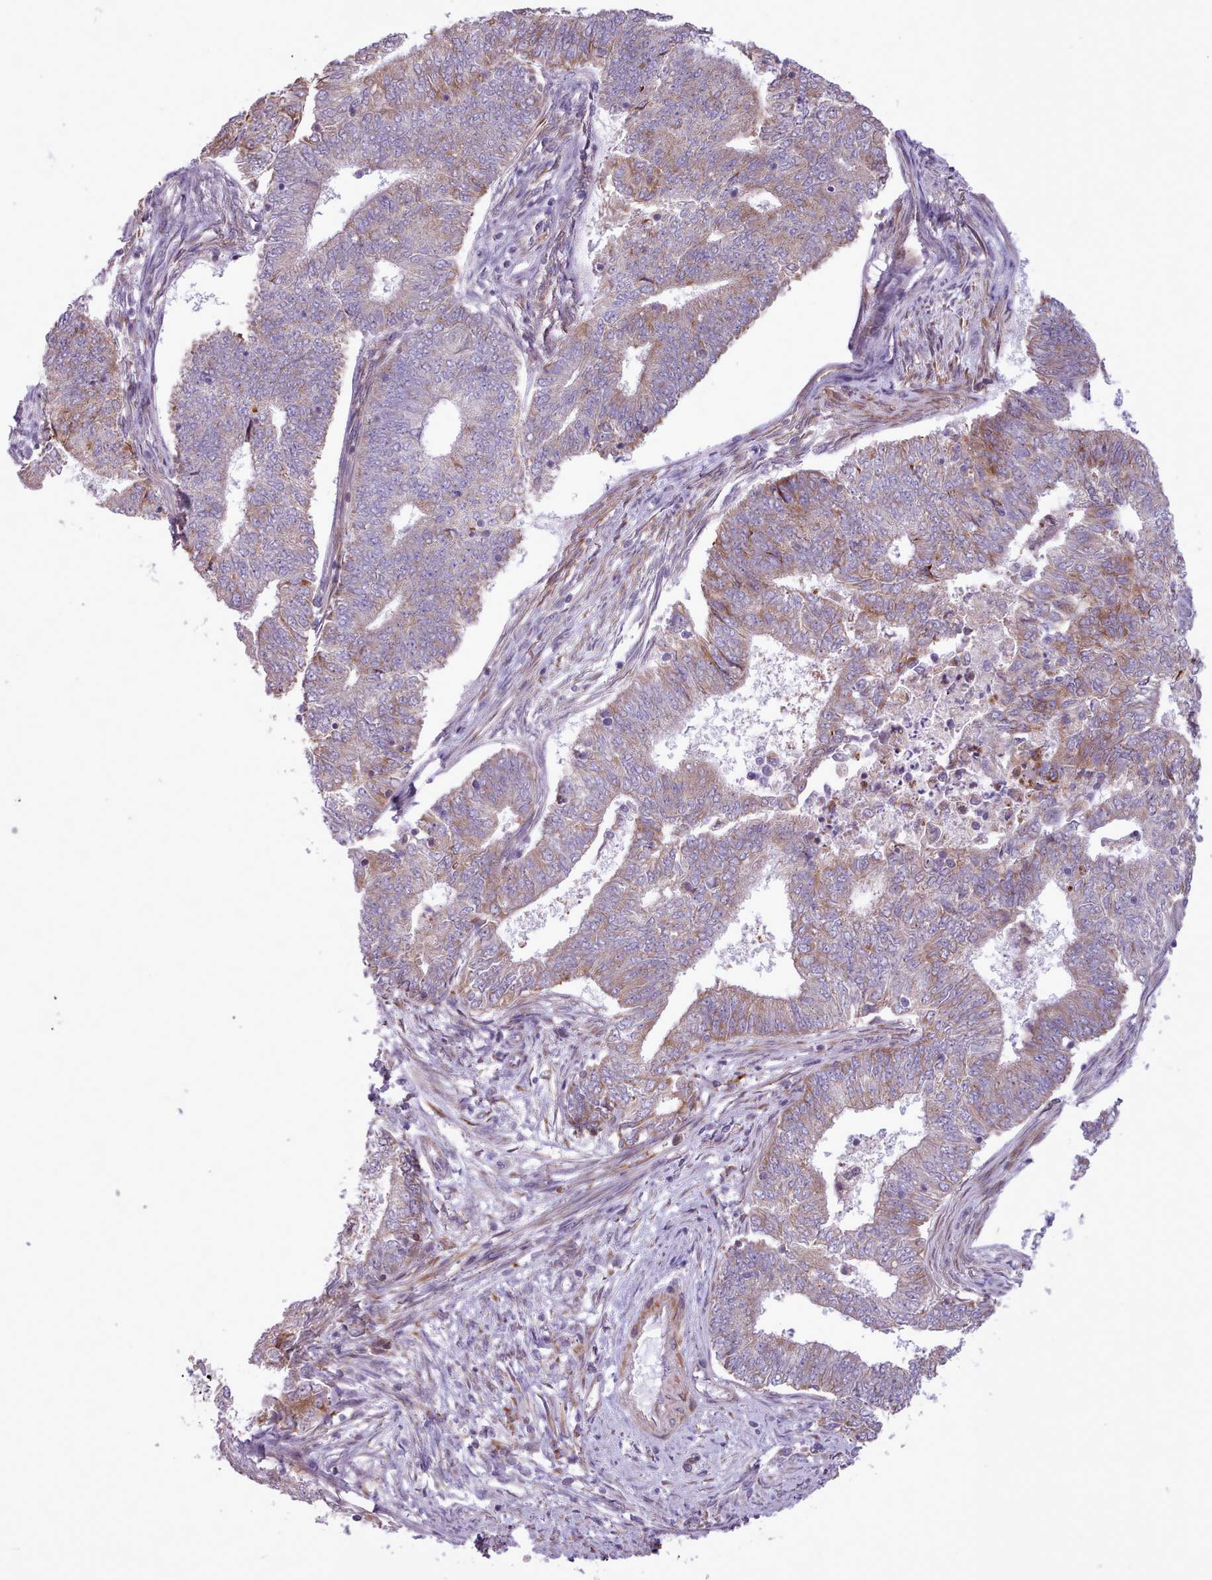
{"staining": {"intensity": "moderate", "quantity": ">75%", "location": "cytoplasmic/membranous"}, "tissue": "endometrial cancer", "cell_type": "Tumor cells", "image_type": "cancer", "snomed": [{"axis": "morphology", "description": "Adenocarcinoma, NOS"}, {"axis": "topography", "description": "Endometrium"}], "caption": "High-magnification brightfield microscopy of endometrial adenocarcinoma stained with DAB (3,3'-diaminobenzidine) (brown) and counterstained with hematoxylin (blue). tumor cells exhibit moderate cytoplasmic/membranous staining is present in about>75% of cells. (brown staining indicates protein expression, while blue staining denotes nuclei).", "gene": "AVL9", "patient": {"sex": "female", "age": 62}}